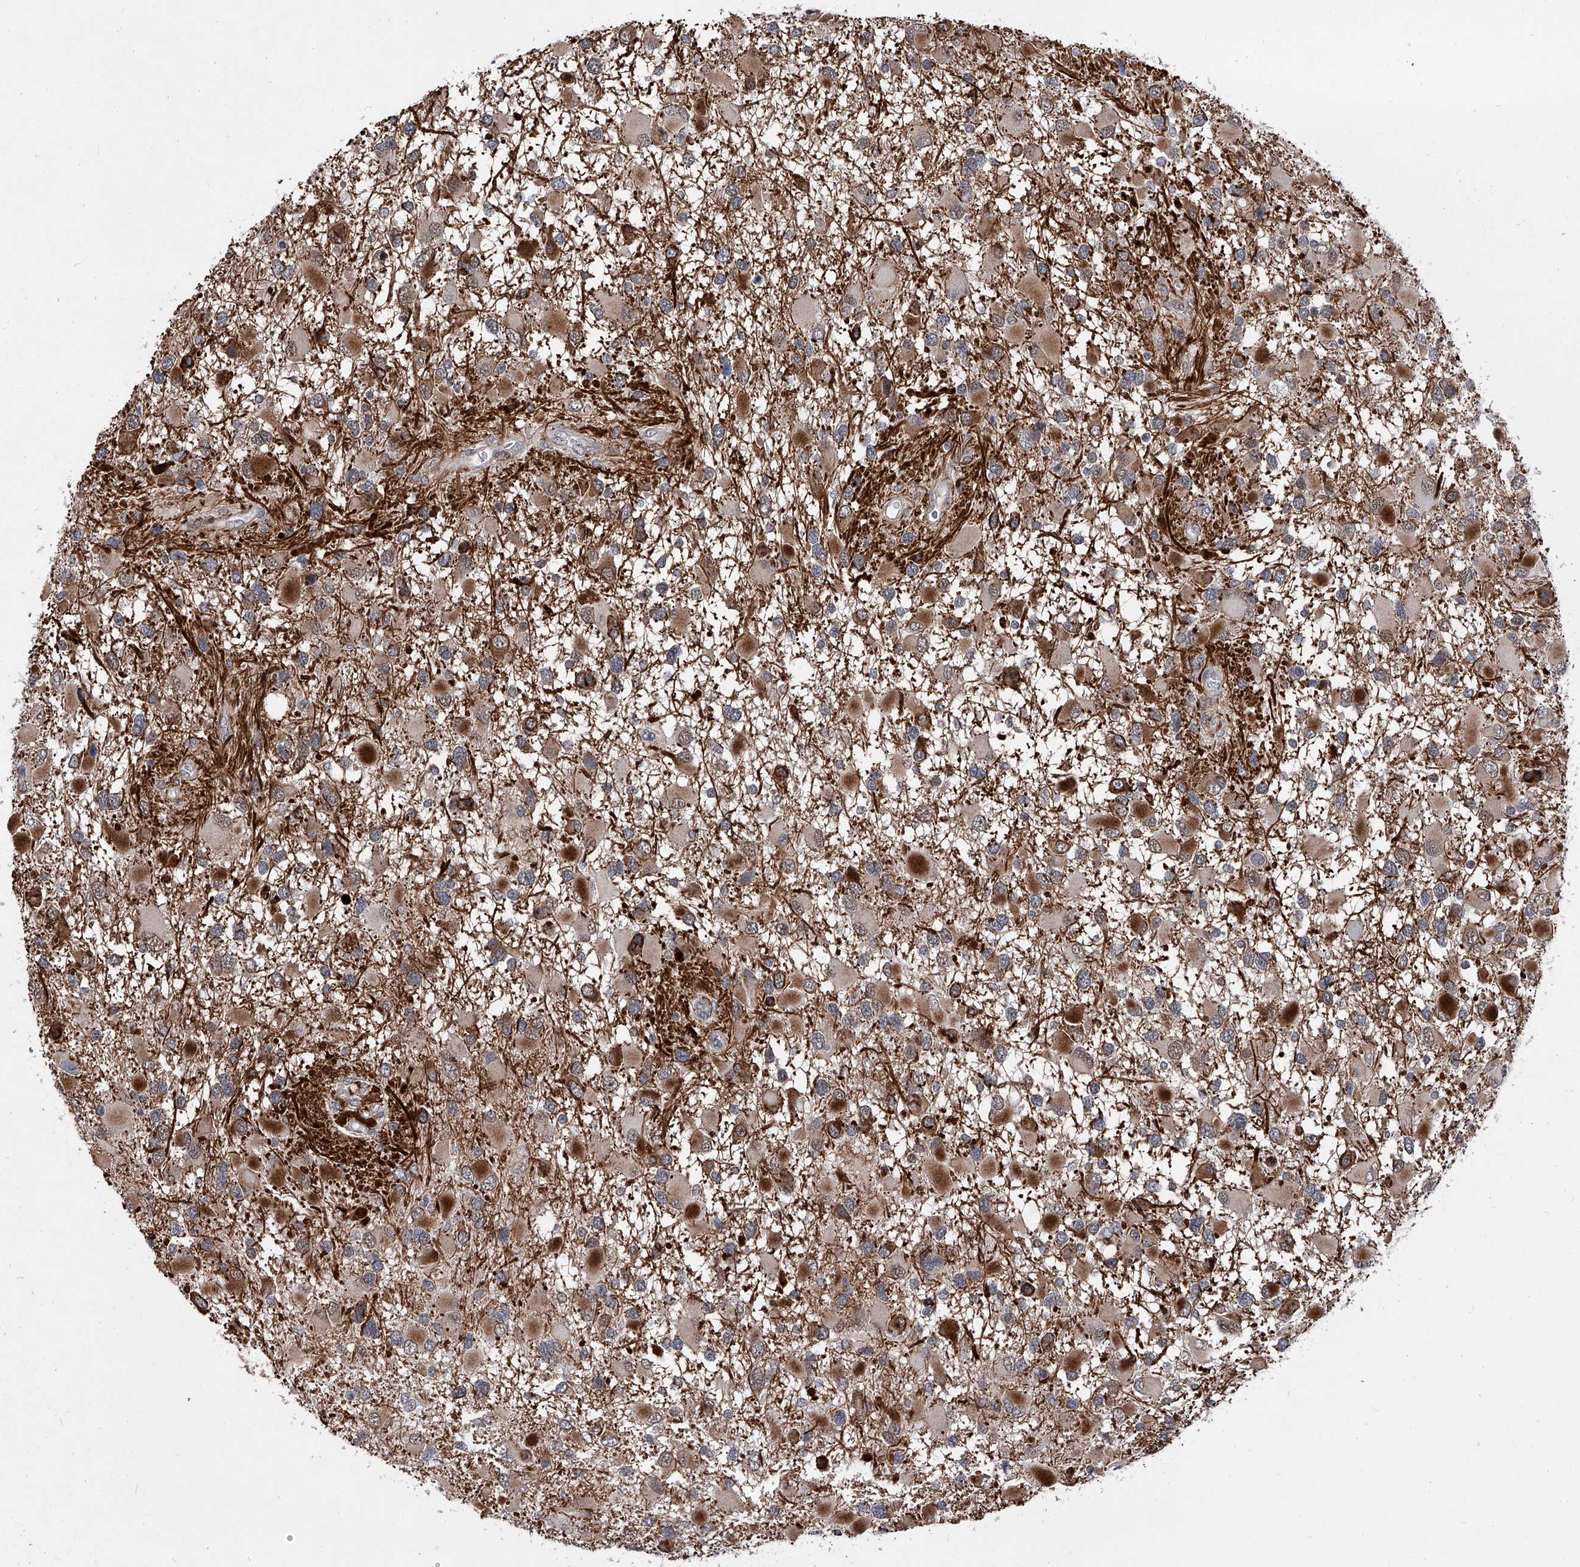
{"staining": {"intensity": "strong", "quantity": "25%-75%", "location": "cytoplasmic/membranous"}, "tissue": "glioma", "cell_type": "Tumor cells", "image_type": "cancer", "snomed": [{"axis": "morphology", "description": "Glioma, malignant, High grade"}, {"axis": "topography", "description": "Brain"}], "caption": "The image exhibits a brown stain indicating the presence of a protein in the cytoplasmic/membranous of tumor cells in malignant glioma (high-grade). (Brightfield microscopy of DAB IHC at high magnification).", "gene": "FARP2", "patient": {"sex": "male", "age": 53}}